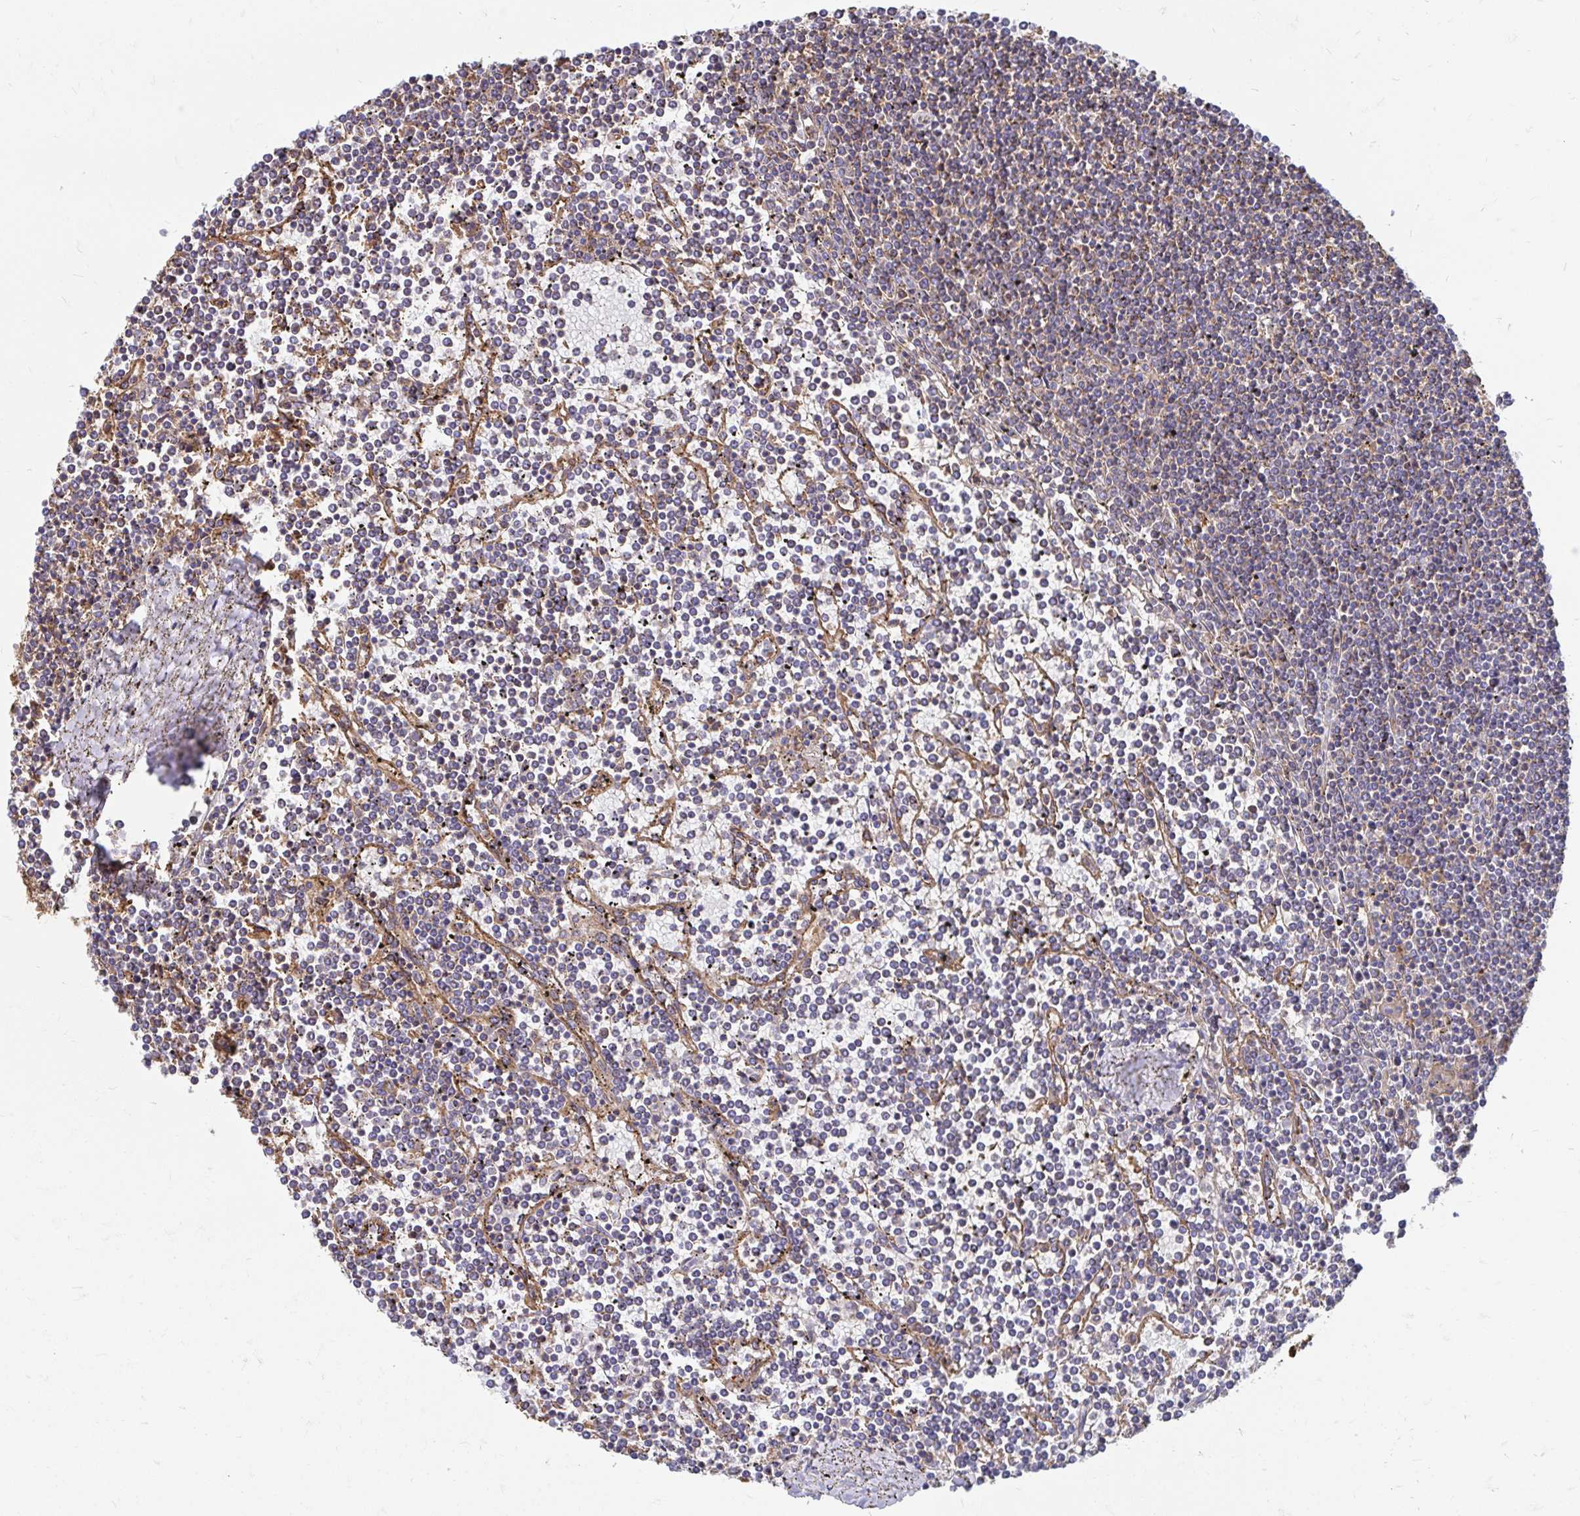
{"staining": {"intensity": "negative", "quantity": "none", "location": "none"}, "tissue": "lymphoma", "cell_type": "Tumor cells", "image_type": "cancer", "snomed": [{"axis": "morphology", "description": "Malignant lymphoma, non-Hodgkin's type, Low grade"}, {"axis": "topography", "description": "Spleen"}], "caption": "An immunohistochemistry (IHC) micrograph of low-grade malignant lymphoma, non-Hodgkin's type is shown. There is no staining in tumor cells of low-grade malignant lymphoma, non-Hodgkin's type.", "gene": "CLTC", "patient": {"sex": "female", "age": 19}}